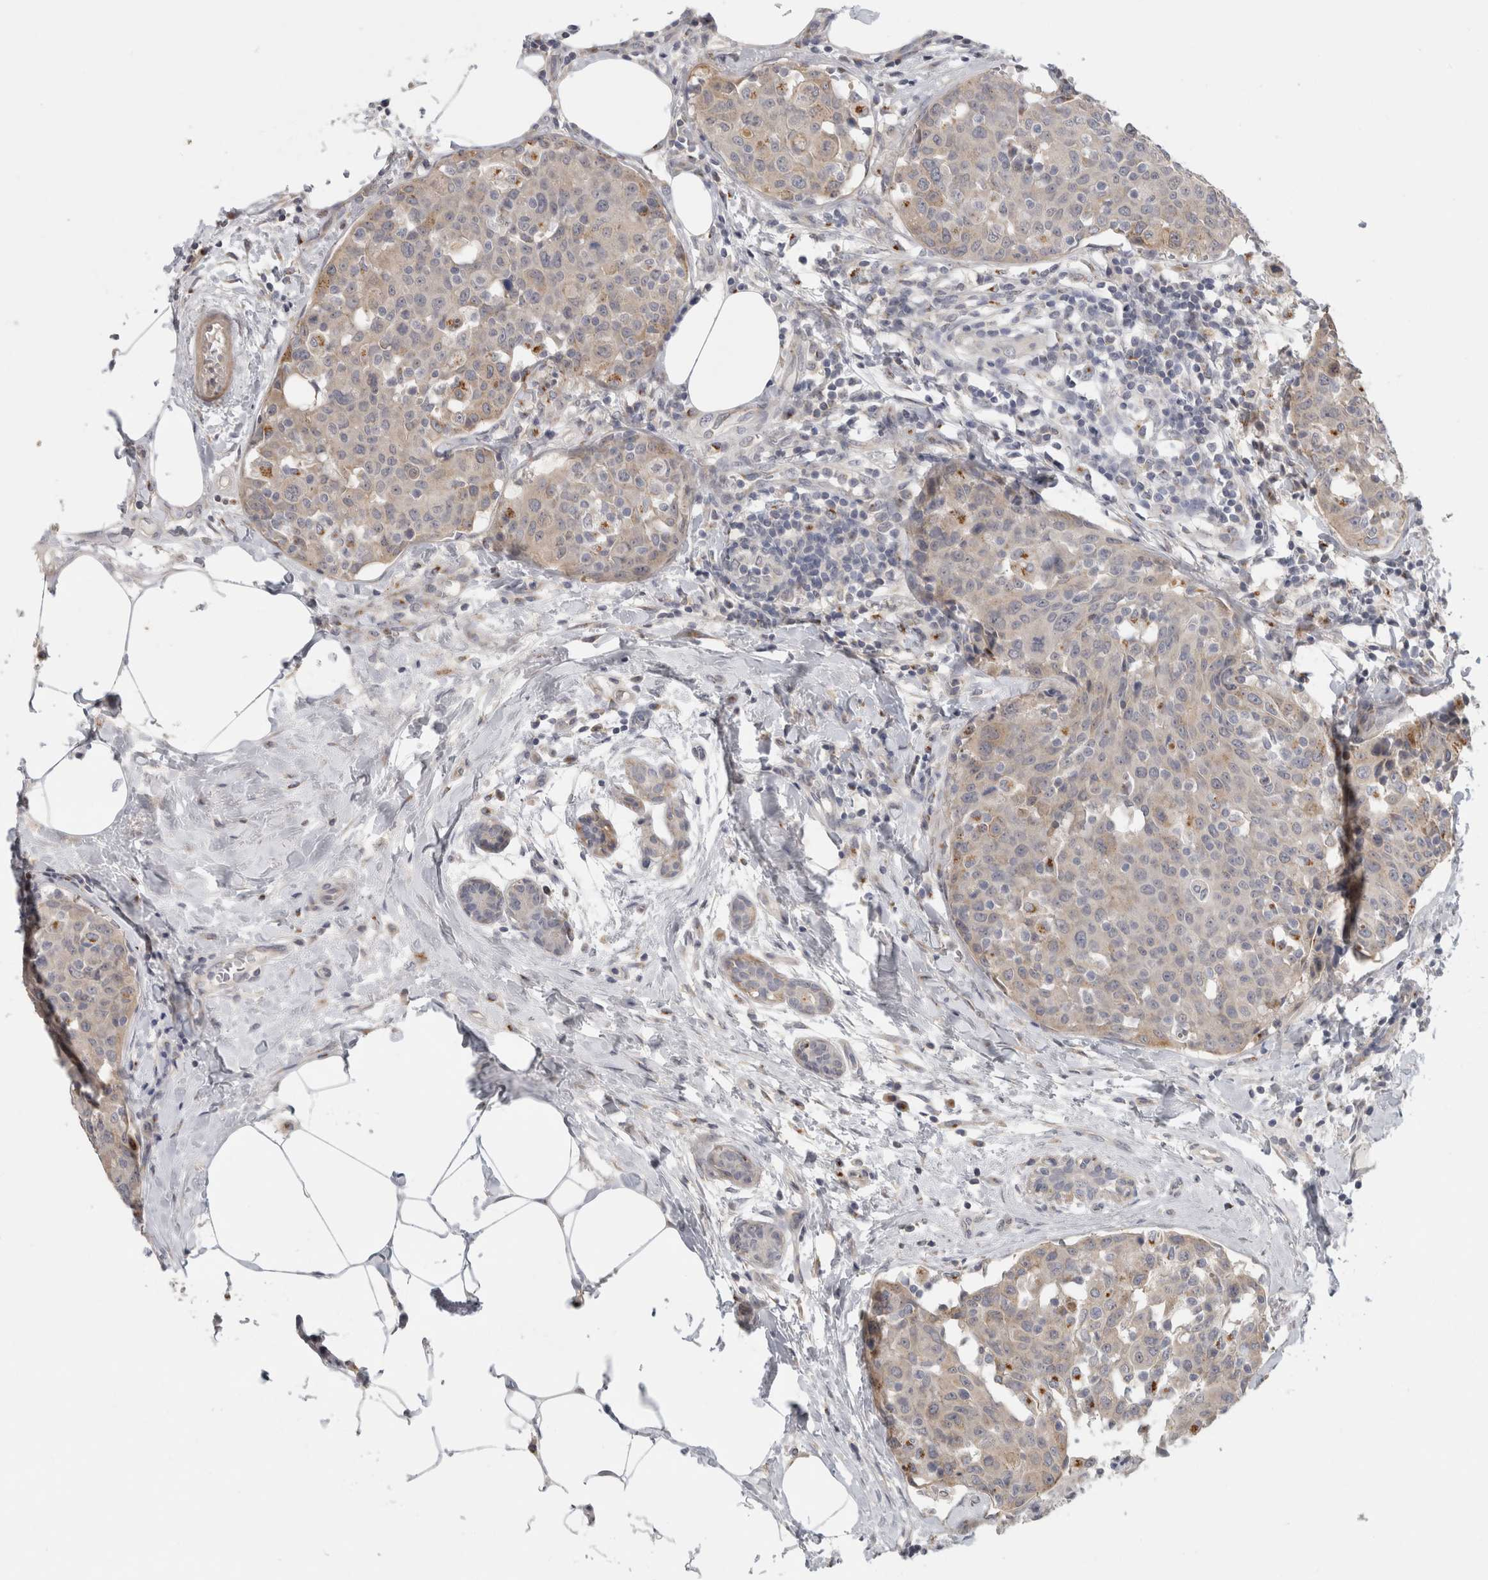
{"staining": {"intensity": "weak", "quantity": ">75%", "location": "cytoplasmic/membranous"}, "tissue": "breast cancer", "cell_type": "Tumor cells", "image_type": "cancer", "snomed": [{"axis": "morphology", "description": "Normal tissue, NOS"}, {"axis": "morphology", "description": "Duct carcinoma"}, {"axis": "topography", "description": "Breast"}], "caption": "Infiltrating ductal carcinoma (breast) stained for a protein displays weak cytoplasmic/membranous positivity in tumor cells.", "gene": "MGAT1", "patient": {"sex": "female", "age": 37}}